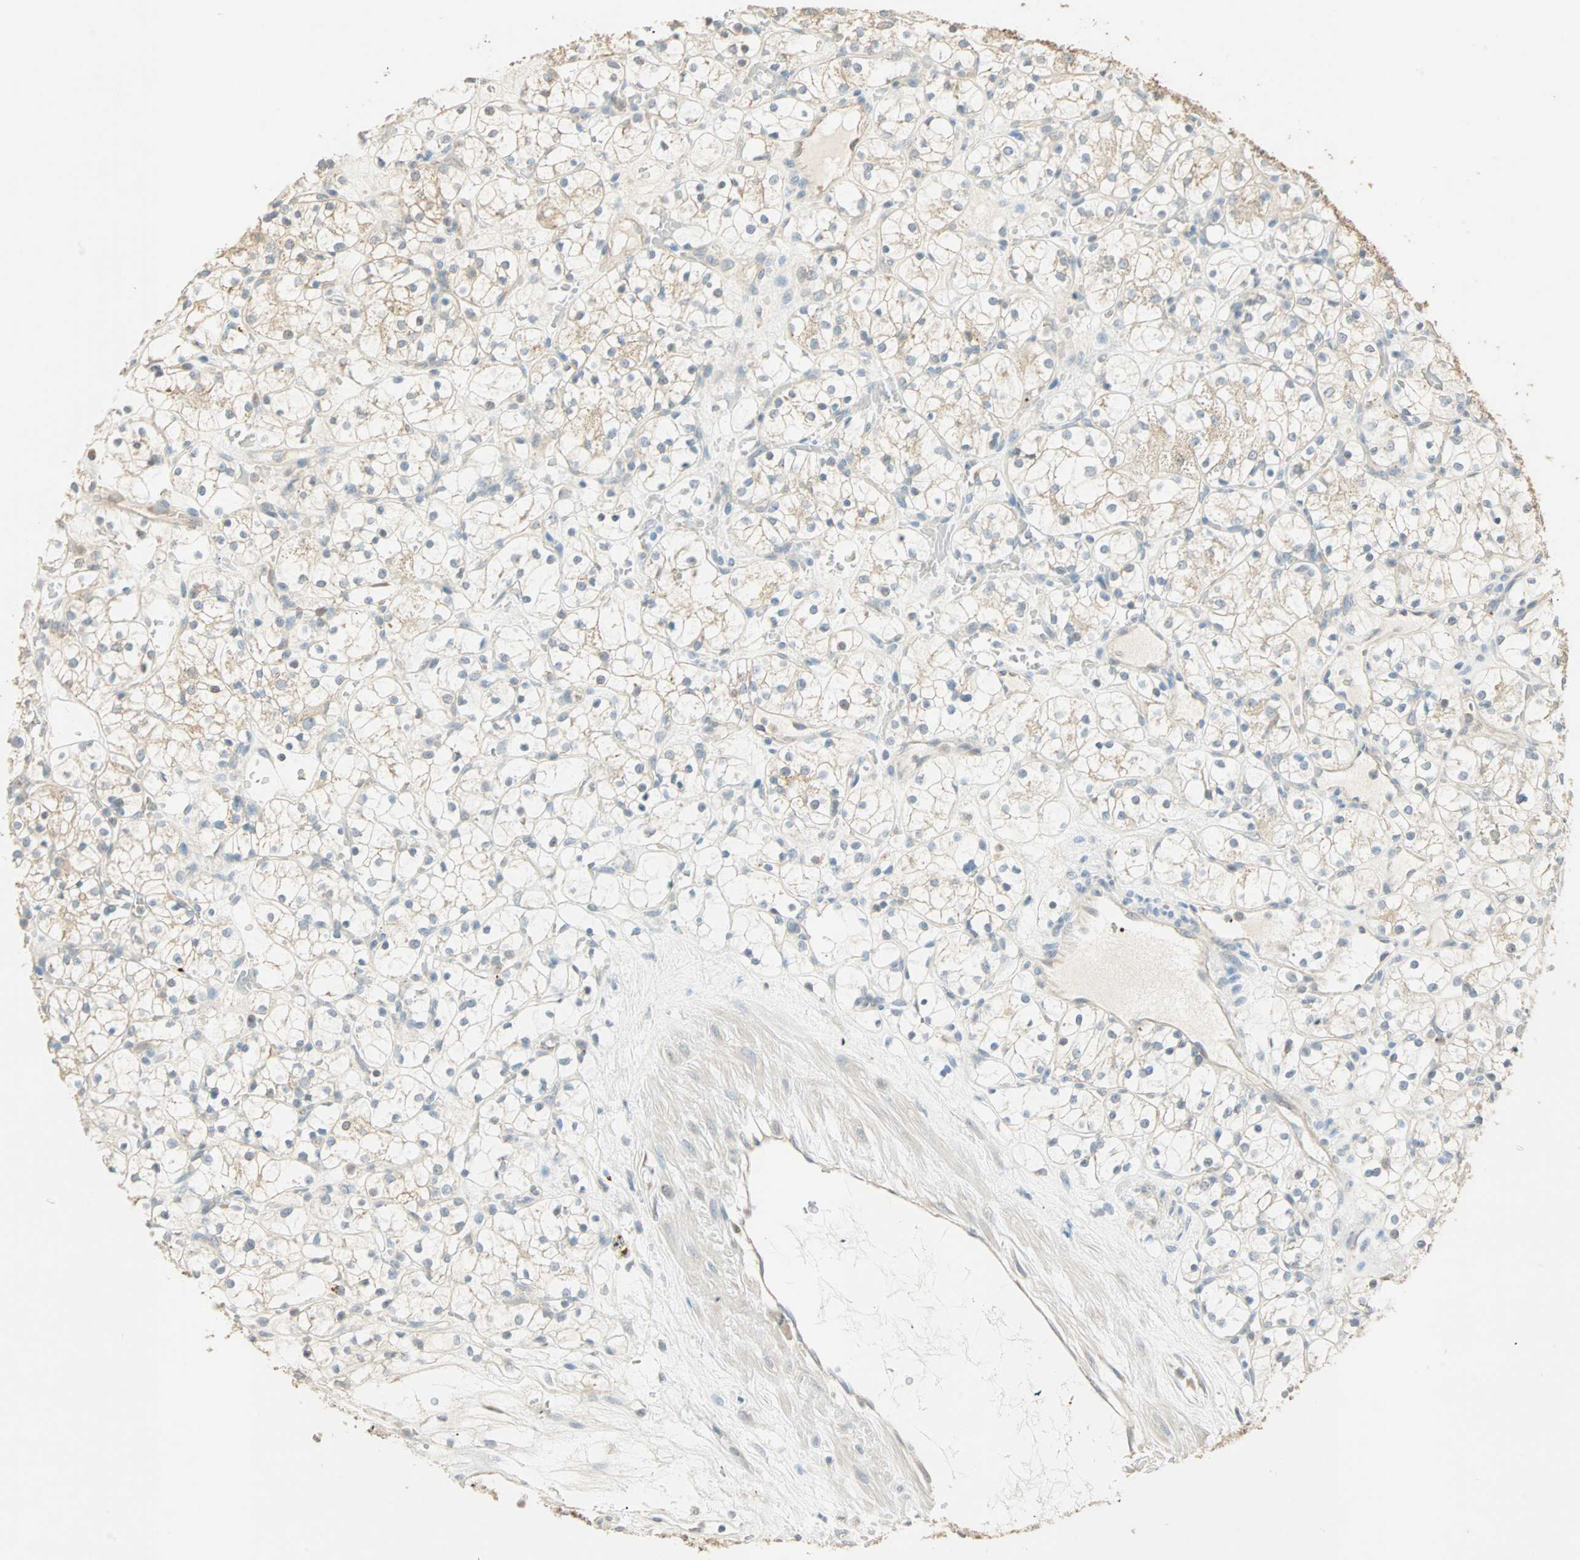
{"staining": {"intensity": "weak", "quantity": "<25%", "location": "cytoplasmic/membranous"}, "tissue": "renal cancer", "cell_type": "Tumor cells", "image_type": "cancer", "snomed": [{"axis": "morphology", "description": "Adenocarcinoma, NOS"}, {"axis": "topography", "description": "Kidney"}], "caption": "Human renal adenocarcinoma stained for a protein using IHC demonstrates no expression in tumor cells.", "gene": "RAD18", "patient": {"sex": "female", "age": 60}}